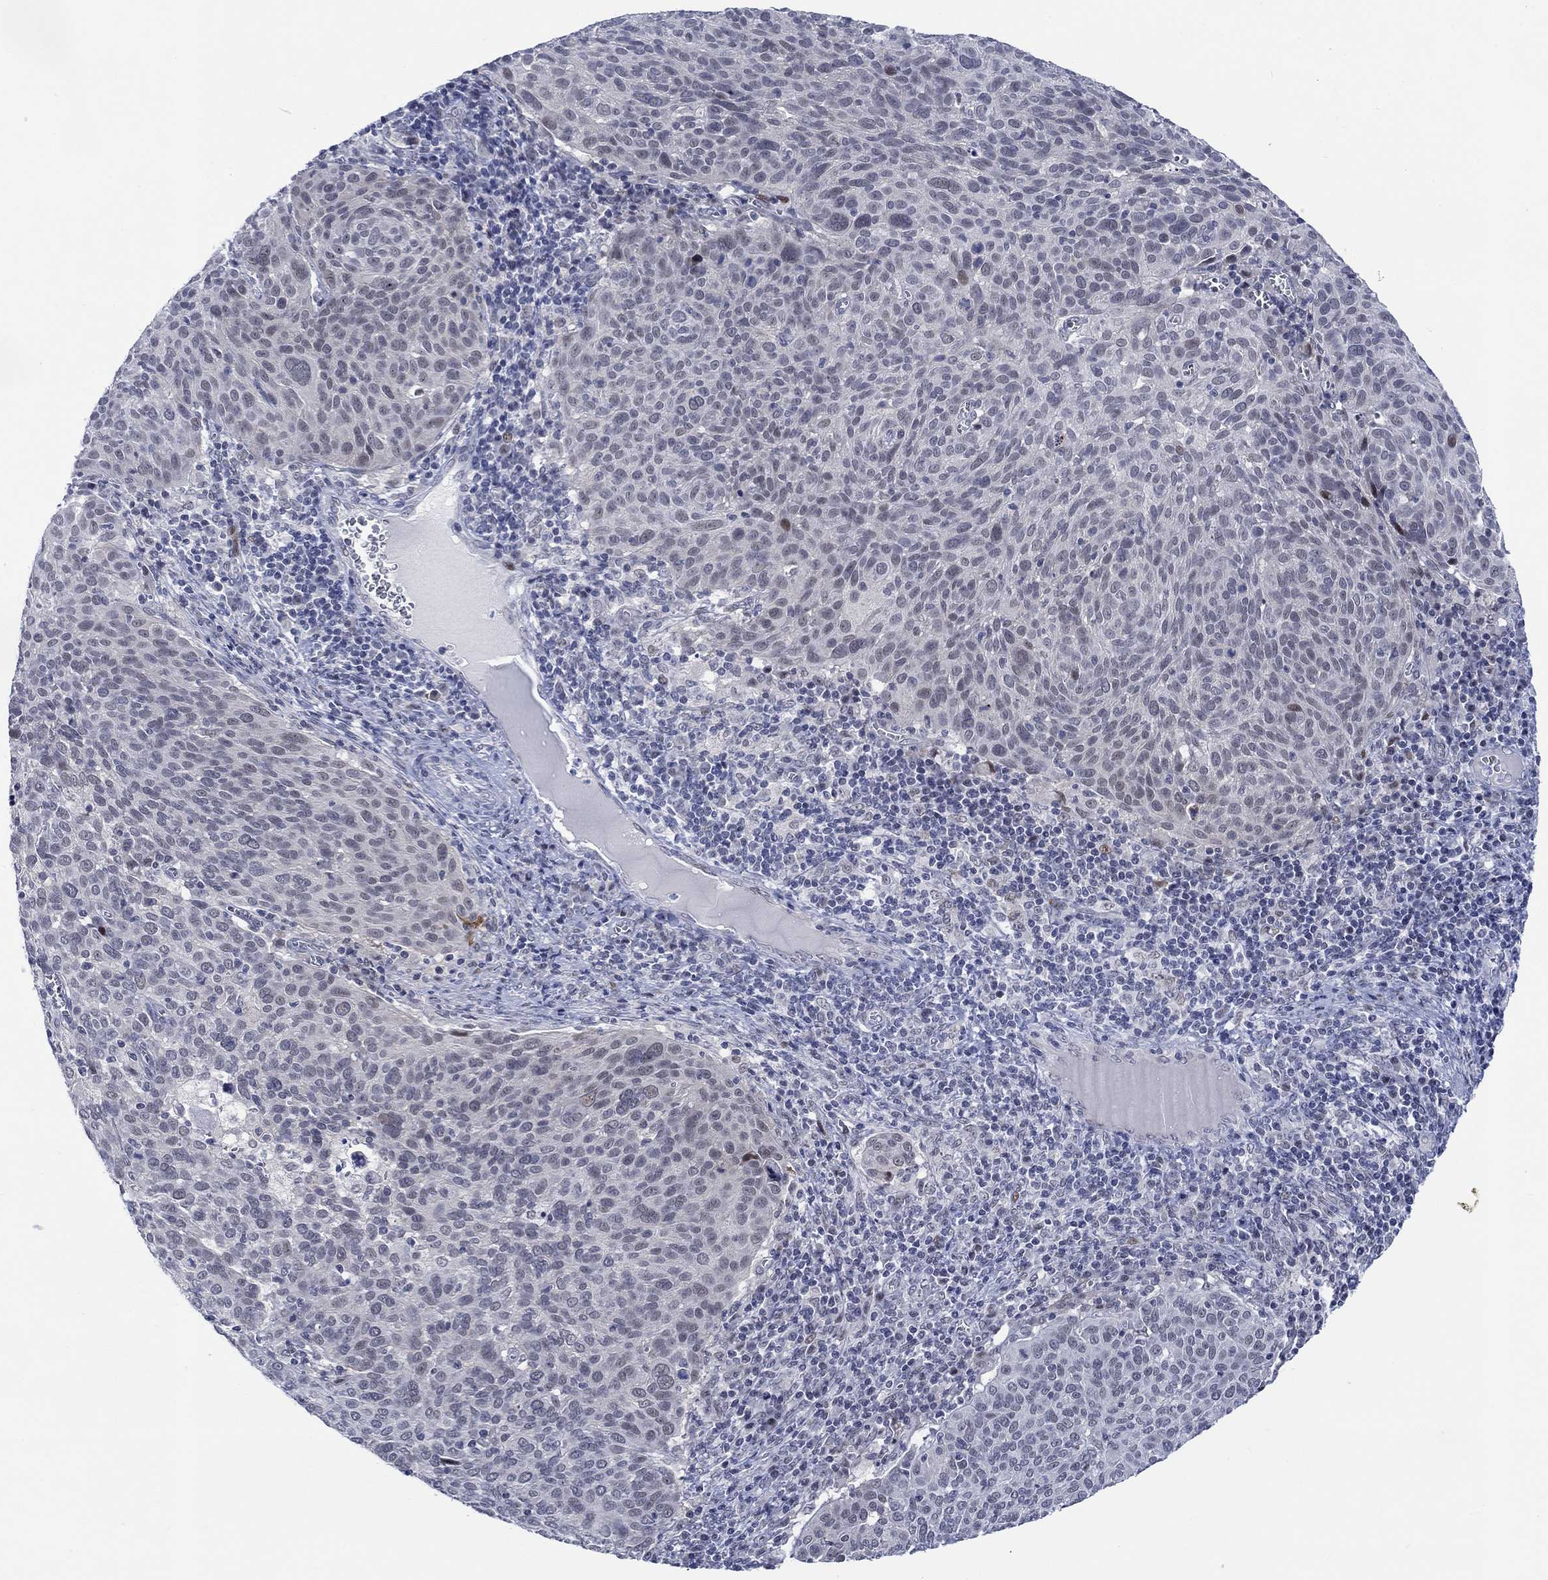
{"staining": {"intensity": "negative", "quantity": "none", "location": "none"}, "tissue": "cervical cancer", "cell_type": "Tumor cells", "image_type": "cancer", "snomed": [{"axis": "morphology", "description": "Squamous cell carcinoma, NOS"}, {"axis": "topography", "description": "Cervix"}], "caption": "DAB immunohistochemical staining of squamous cell carcinoma (cervical) exhibits no significant positivity in tumor cells.", "gene": "NEU3", "patient": {"sex": "female", "age": 39}}